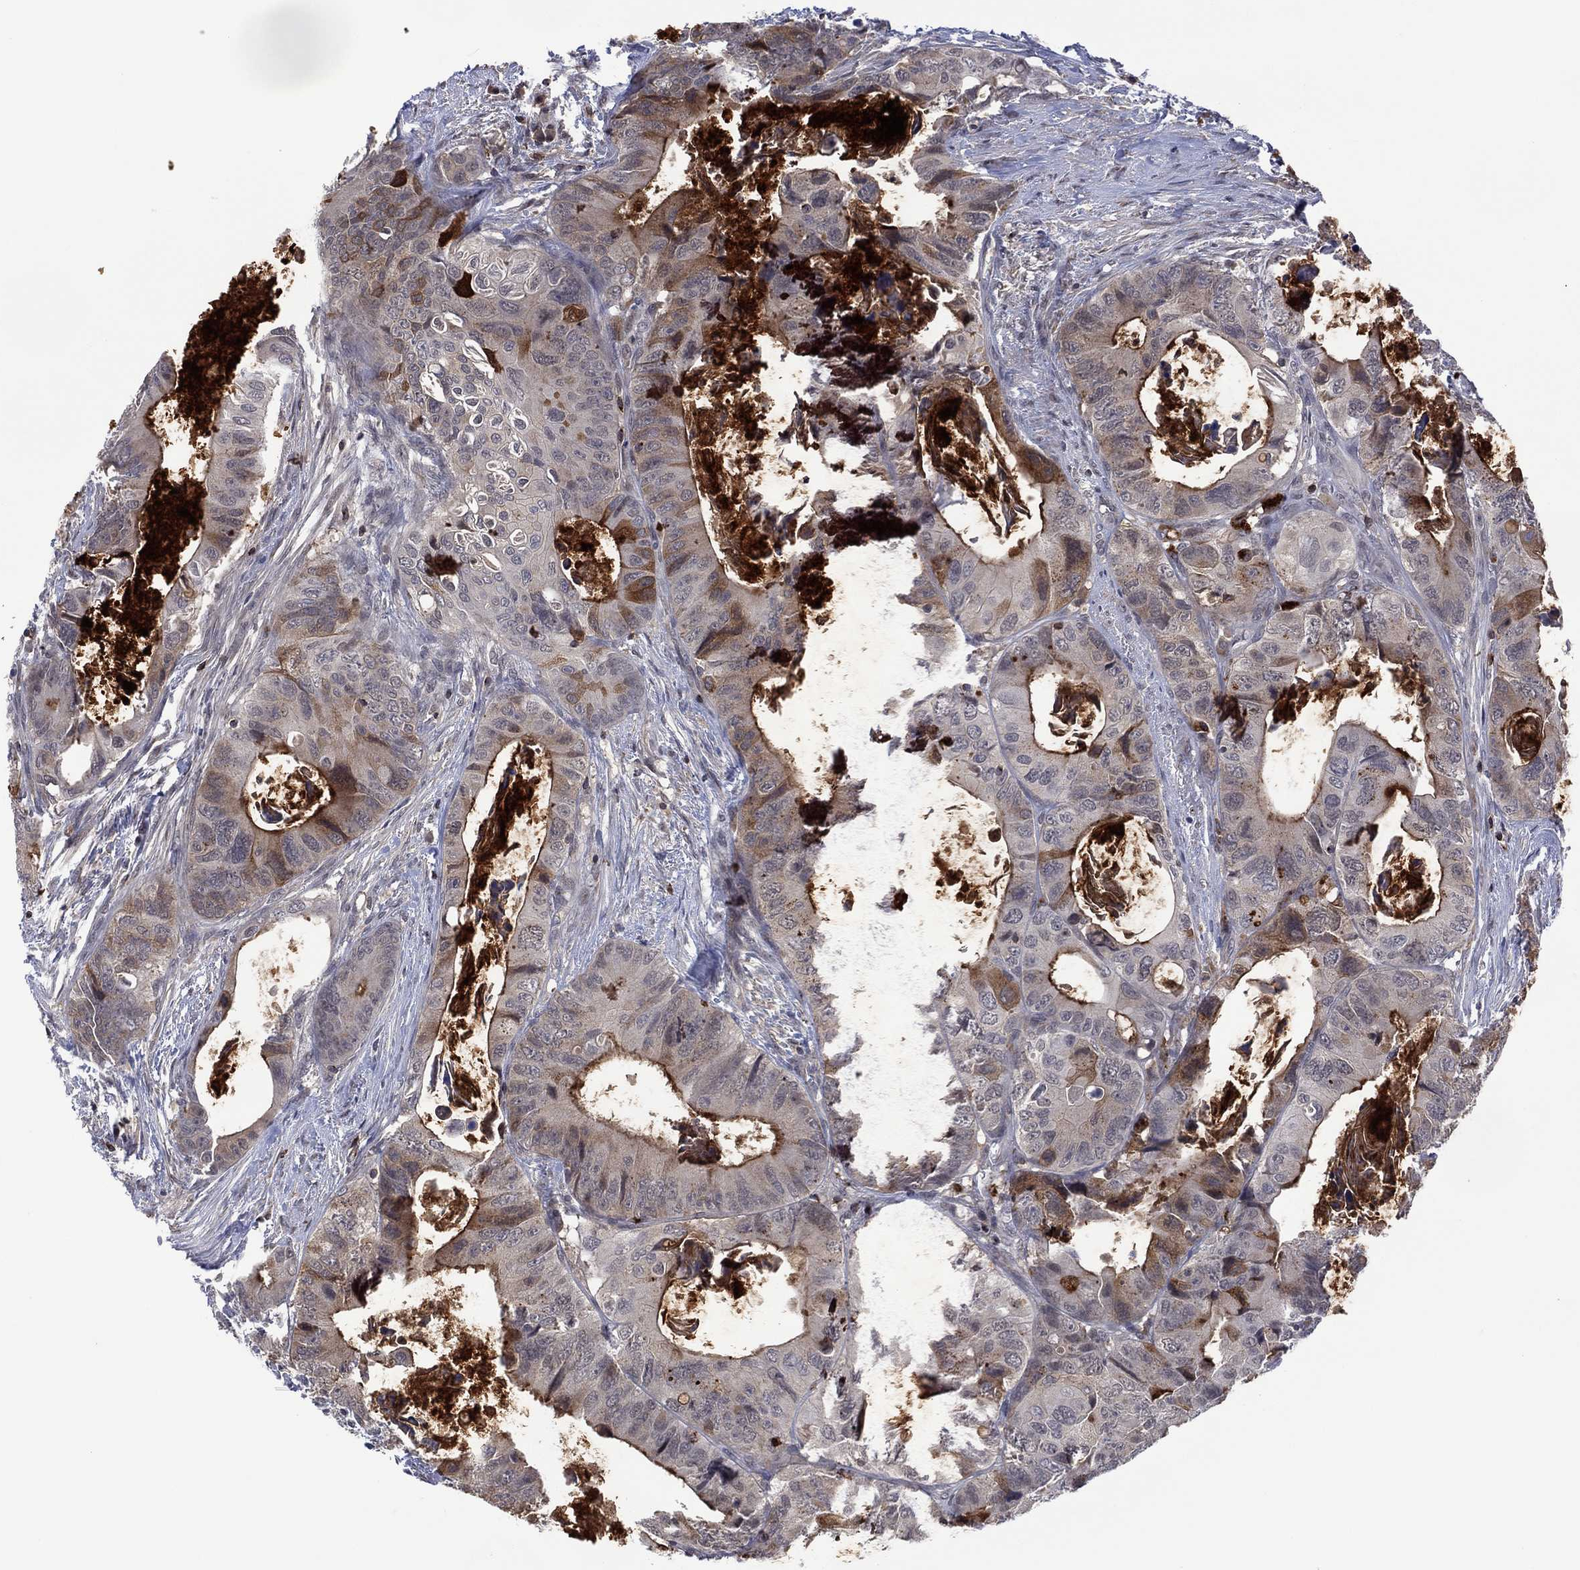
{"staining": {"intensity": "moderate", "quantity": "<25%", "location": "cytoplasmic/membranous"}, "tissue": "colorectal cancer", "cell_type": "Tumor cells", "image_type": "cancer", "snomed": [{"axis": "morphology", "description": "Adenocarcinoma, NOS"}, {"axis": "topography", "description": "Rectum"}], "caption": "A brown stain labels moderate cytoplasmic/membranous positivity of a protein in human colorectal cancer (adenocarcinoma) tumor cells.", "gene": "DPP4", "patient": {"sex": "male", "age": 64}}